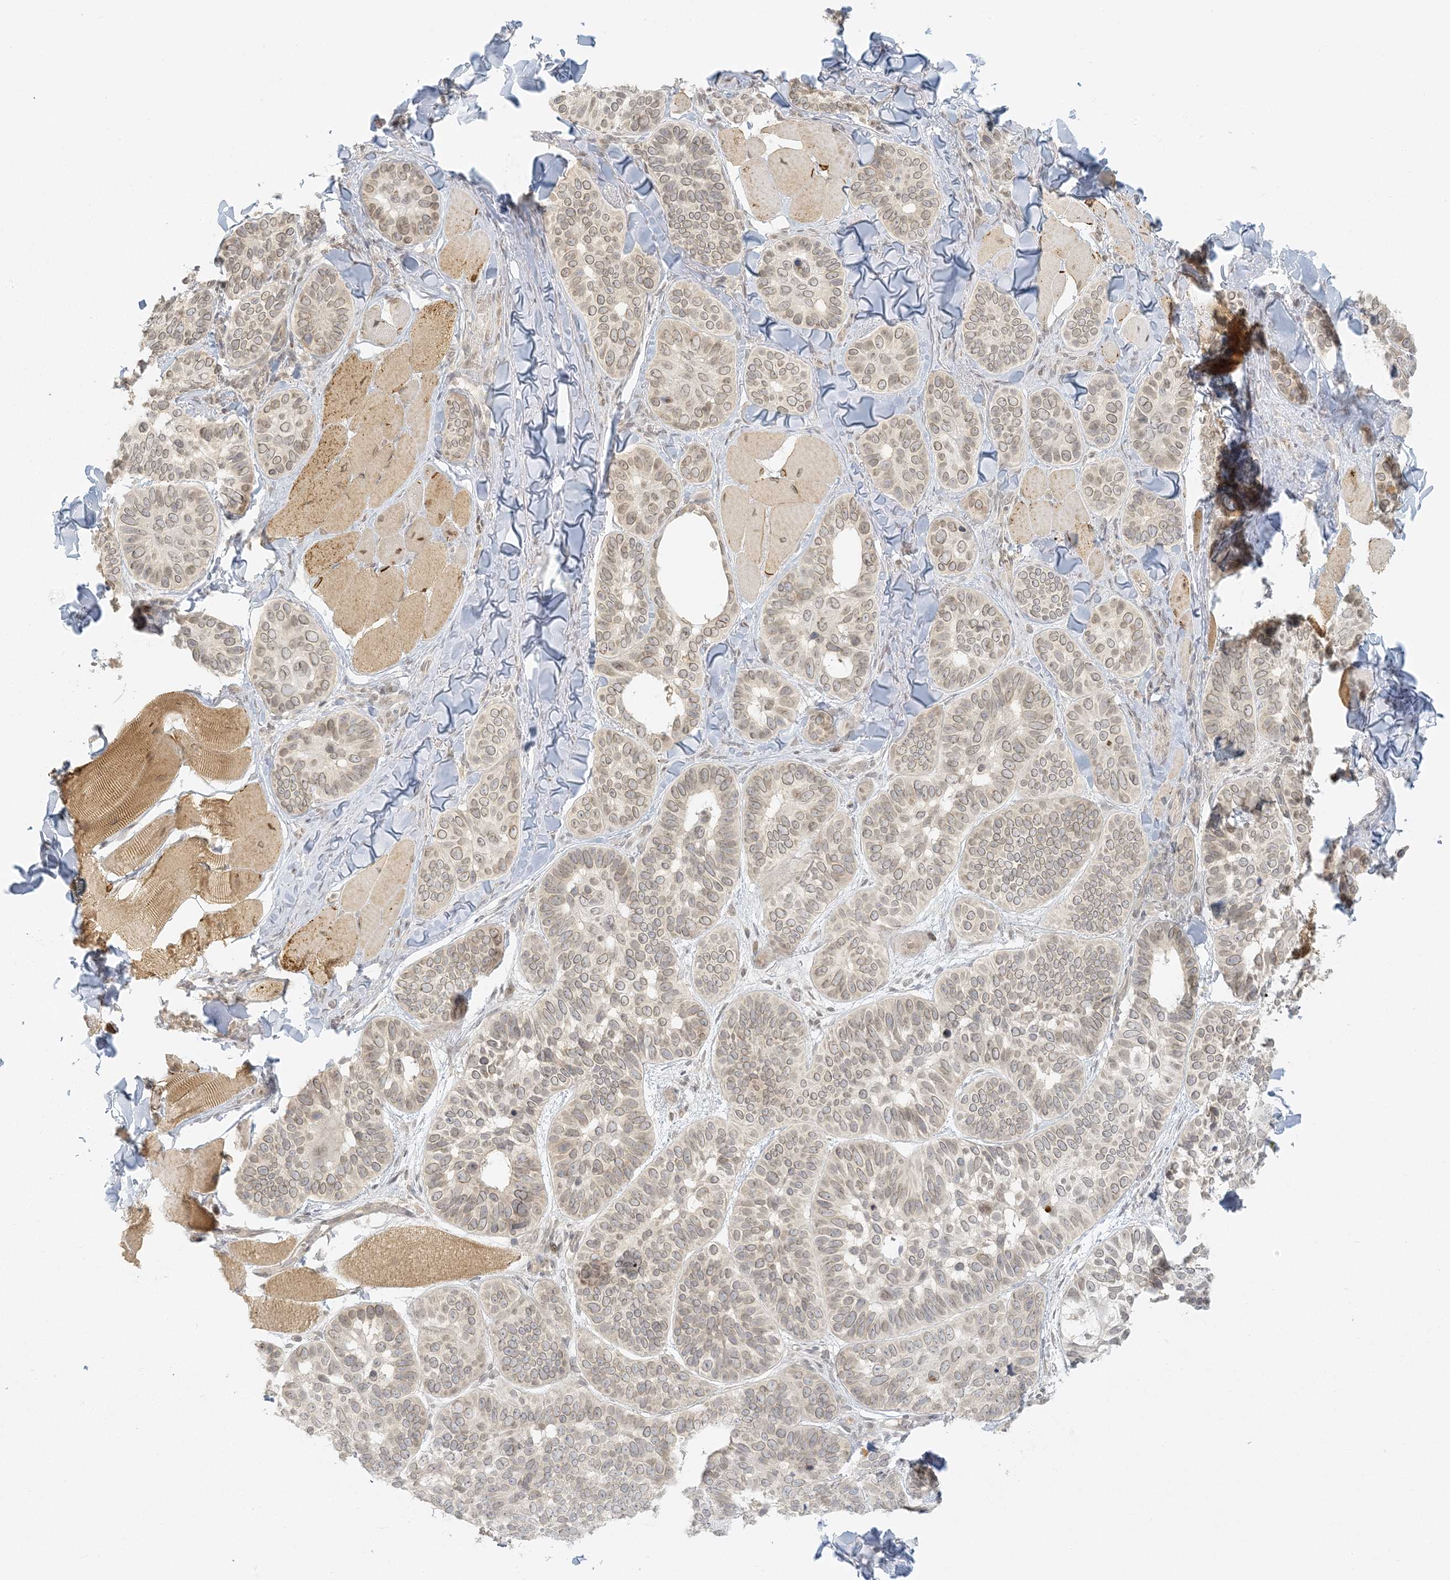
{"staining": {"intensity": "weak", "quantity": ">75%", "location": "nuclear"}, "tissue": "skin cancer", "cell_type": "Tumor cells", "image_type": "cancer", "snomed": [{"axis": "morphology", "description": "Basal cell carcinoma"}, {"axis": "topography", "description": "Skin"}], "caption": "Tumor cells reveal low levels of weak nuclear expression in about >75% of cells in basal cell carcinoma (skin).", "gene": "LIPT1", "patient": {"sex": "male", "age": 62}}